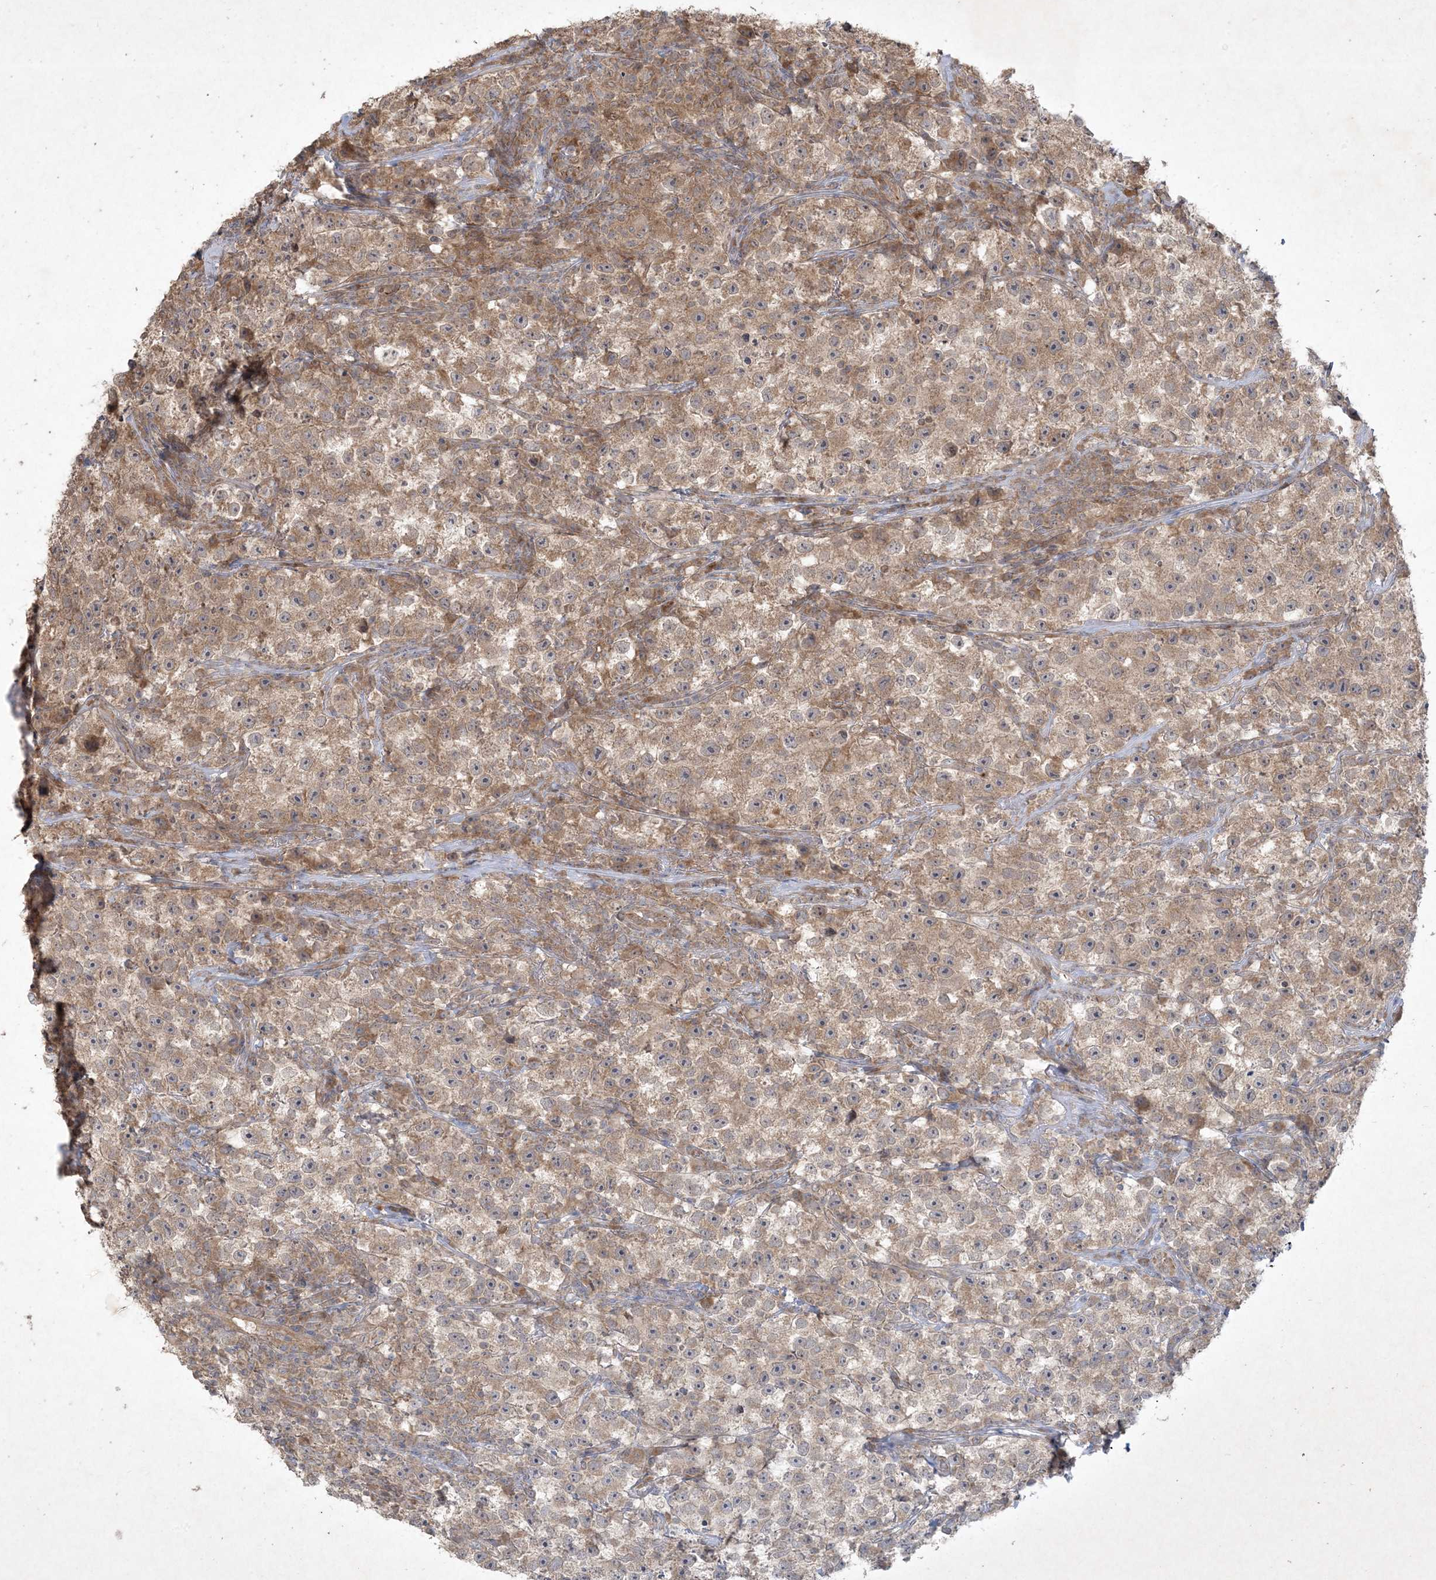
{"staining": {"intensity": "moderate", "quantity": ">75%", "location": "cytoplasmic/membranous"}, "tissue": "testis cancer", "cell_type": "Tumor cells", "image_type": "cancer", "snomed": [{"axis": "morphology", "description": "Seminoma, NOS"}, {"axis": "topography", "description": "Testis"}], "caption": "Immunohistochemical staining of testis seminoma reveals moderate cytoplasmic/membranous protein staining in approximately >75% of tumor cells.", "gene": "NRBP2", "patient": {"sex": "male", "age": 22}}